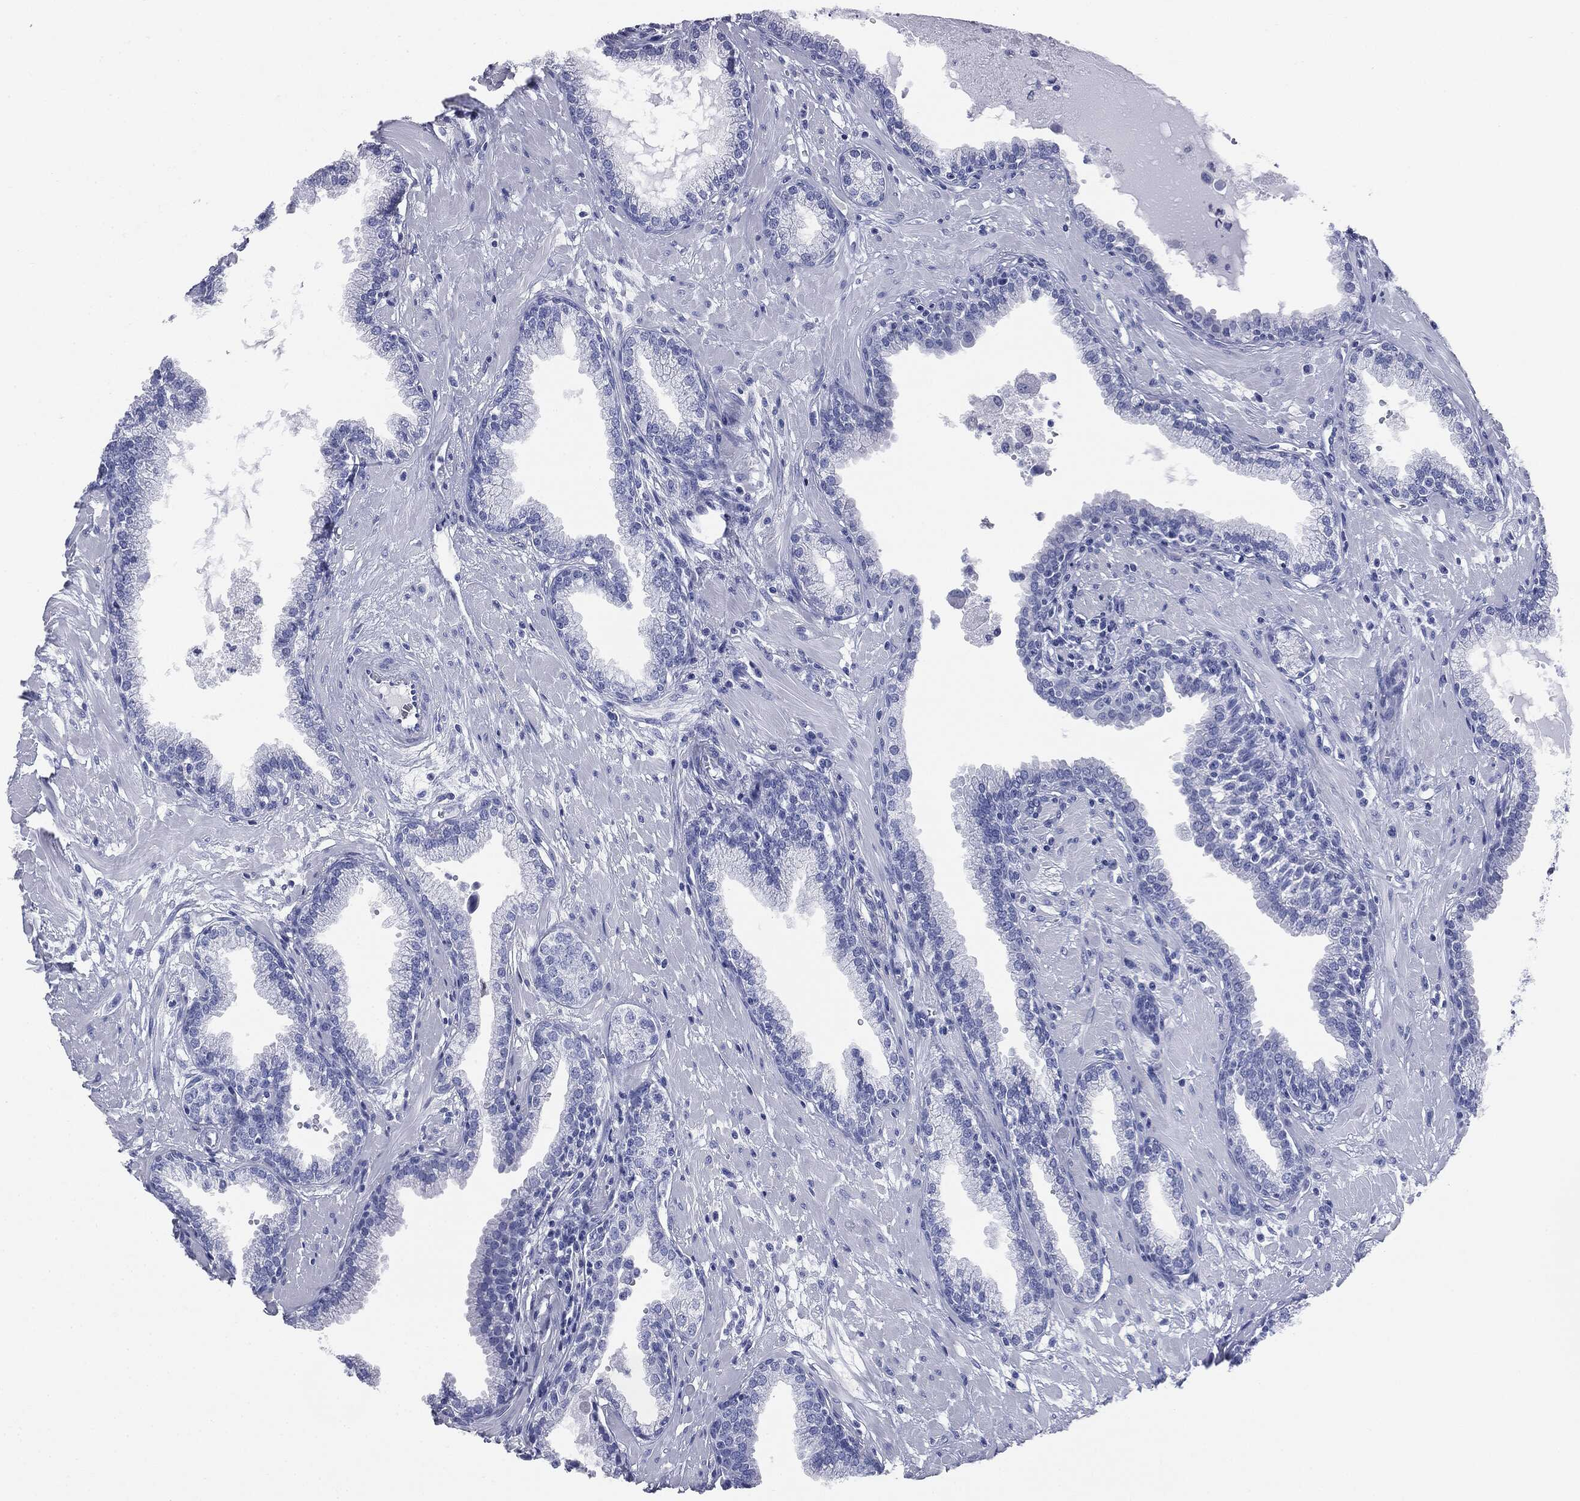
{"staining": {"intensity": "negative", "quantity": "none", "location": "none"}, "tissue": "prostate", "cell_type": "Glandular cells", "image_type": "normal", "snomed": [{"axis": "morphology", "description": "Normal tissue, NOS"}, {"axis": "topography", "description": "Prostate"}], "caption": "The IHC micrograph has no significant positivity in glandular cells of prostate. Nuclei are stained in blue.", "gene": "ATP2A1", "patient": {"sex": "male", "age": 64}}